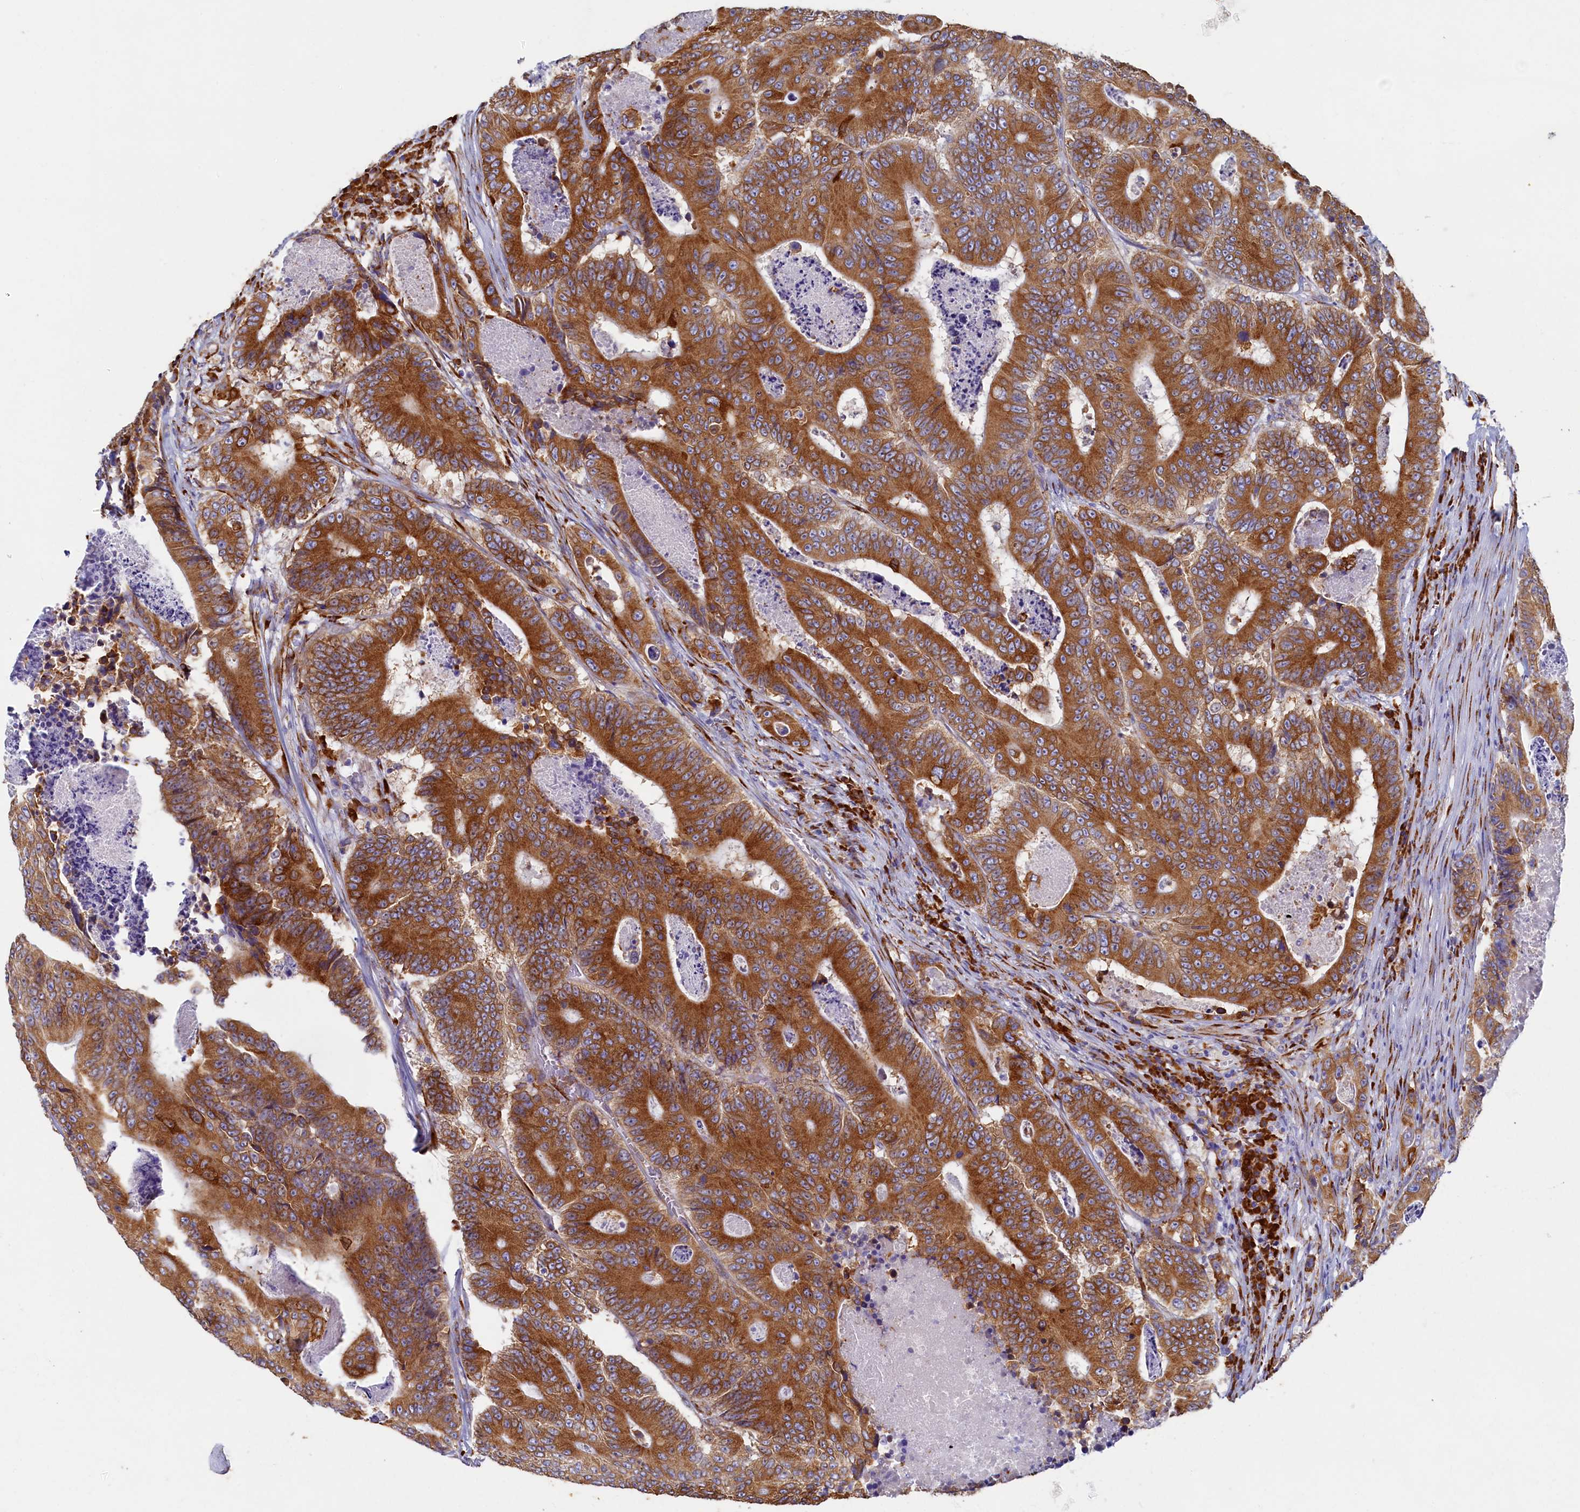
{"staining": {"intensity": "moderate", "quantity": ">75%", "location": "cytoplasmic/membranous"}, "tissue": "colorectal cancer", "cell_type": "Tumor cells", "image_type": "cancer", "snomed": [{"axis": "morphology", "description": "Adenocarcinoma, NOS"}, {"axis": "topography", "description": "Colon"}], "caption": "Immunohistochemistry (DAB (3,3'-diaminobenzidine)) staining of human colorectal adenocarcinoma displays moderate cytoplasmic/membranous protein expression in about >75% of tumor cells.", "gene": "TMEM18", "patient": {"sex": "male", "age": 83}}